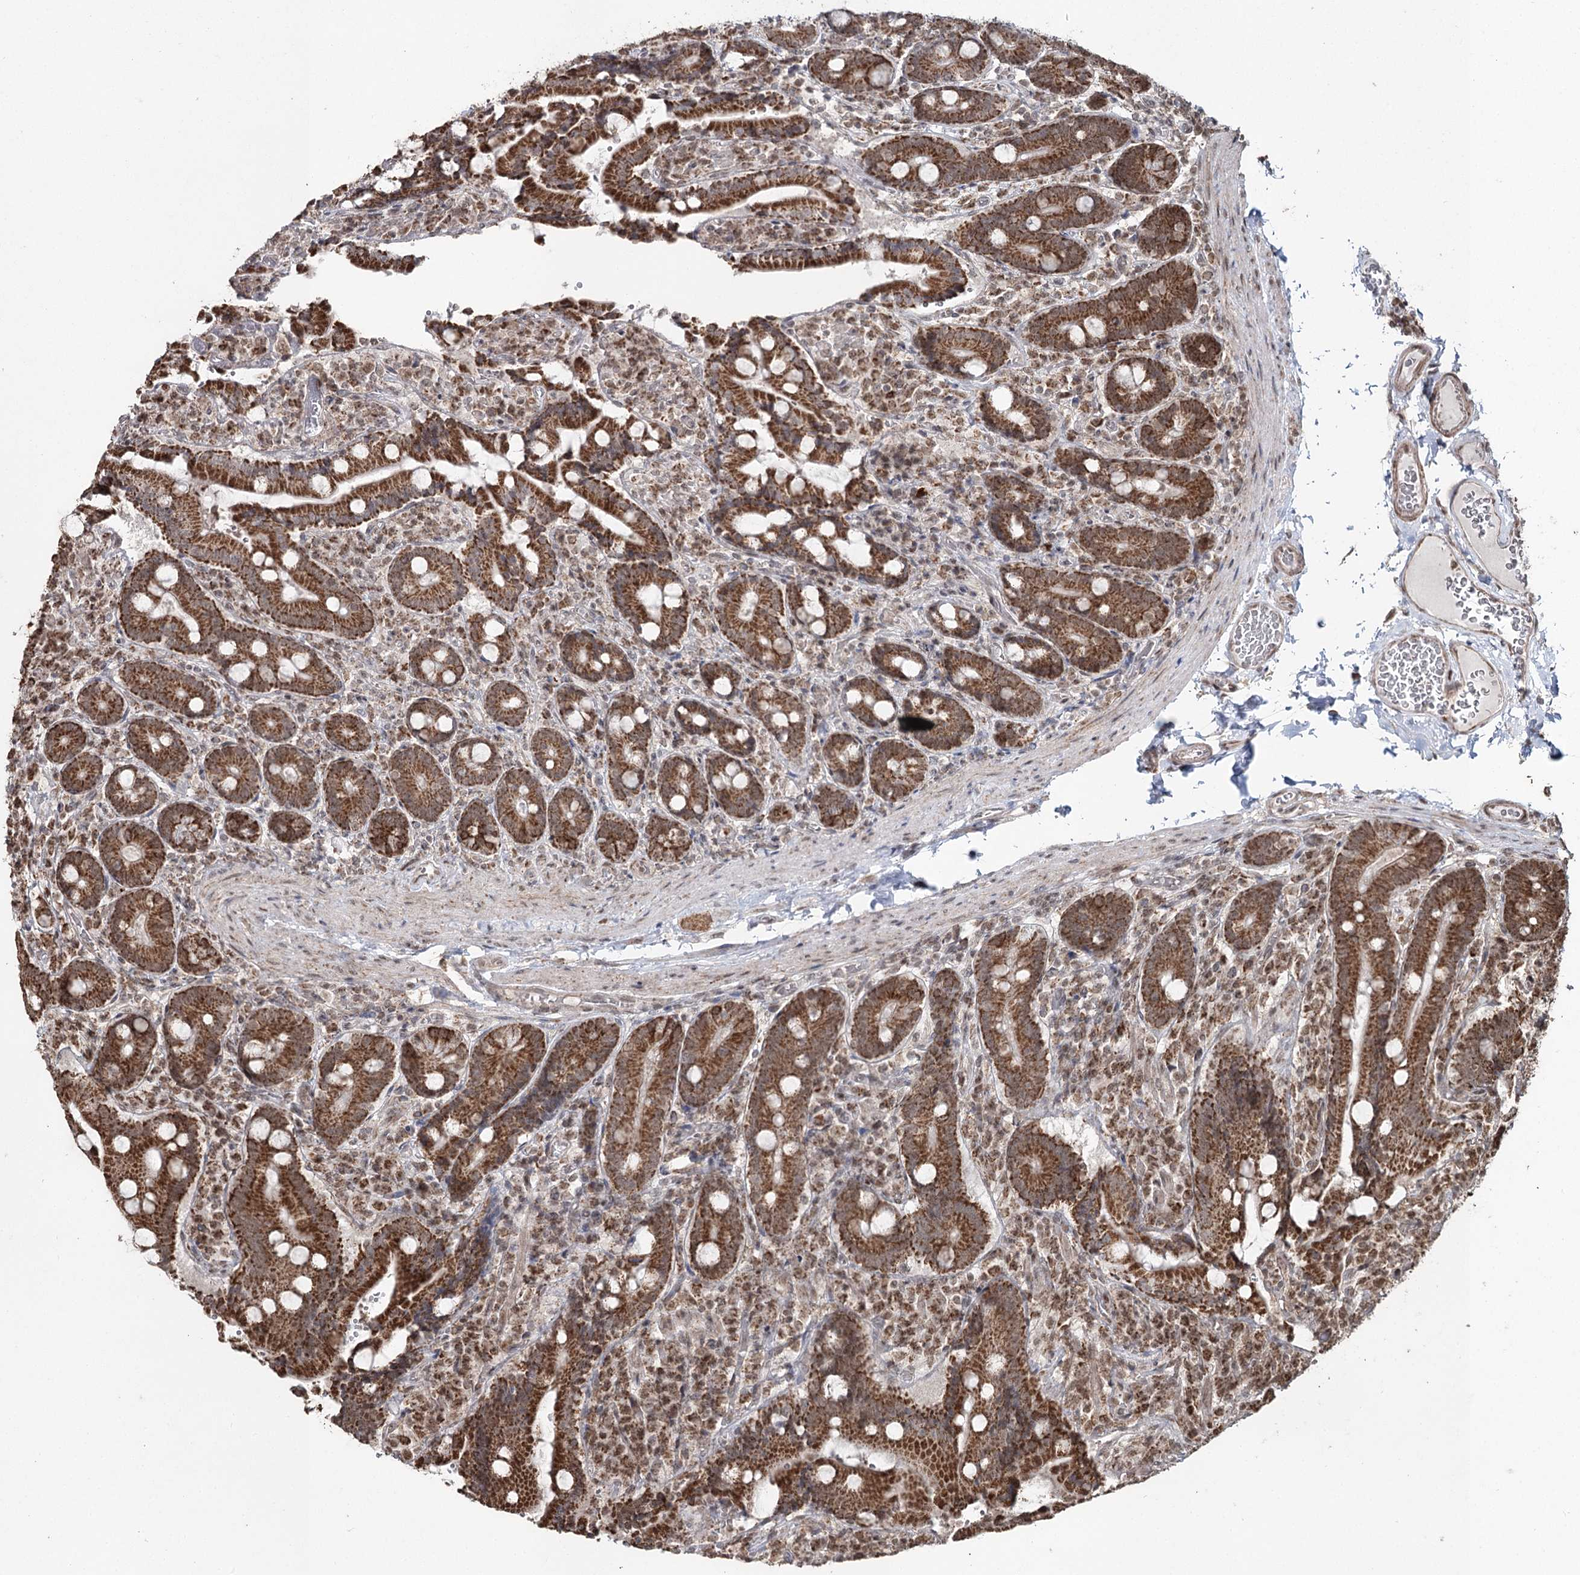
{"staining": {"intensity": "strong", "quantity": ">75%", "location": "cytoplasmic/membranous"}, "tissue": "duodenum", "cell_type": "Glandular cells", "image_type": "normal", "snomed": [{"axis": "morphology", "description": "Normal tissue, NOS"}, {"axis": "topography", "description": "Duodenum"}], "caption": "Protein staining of benign duodenum demonstrates strong cytoplasmic/membranous staining in approximately >75% of glandular cells. (DAB (3,3'-diaminobenzidine) IHC, brown staining for protein, blue staining for nuclei).", "gene": "PDHX", "patient": {"sex": "female", "age": 62}}